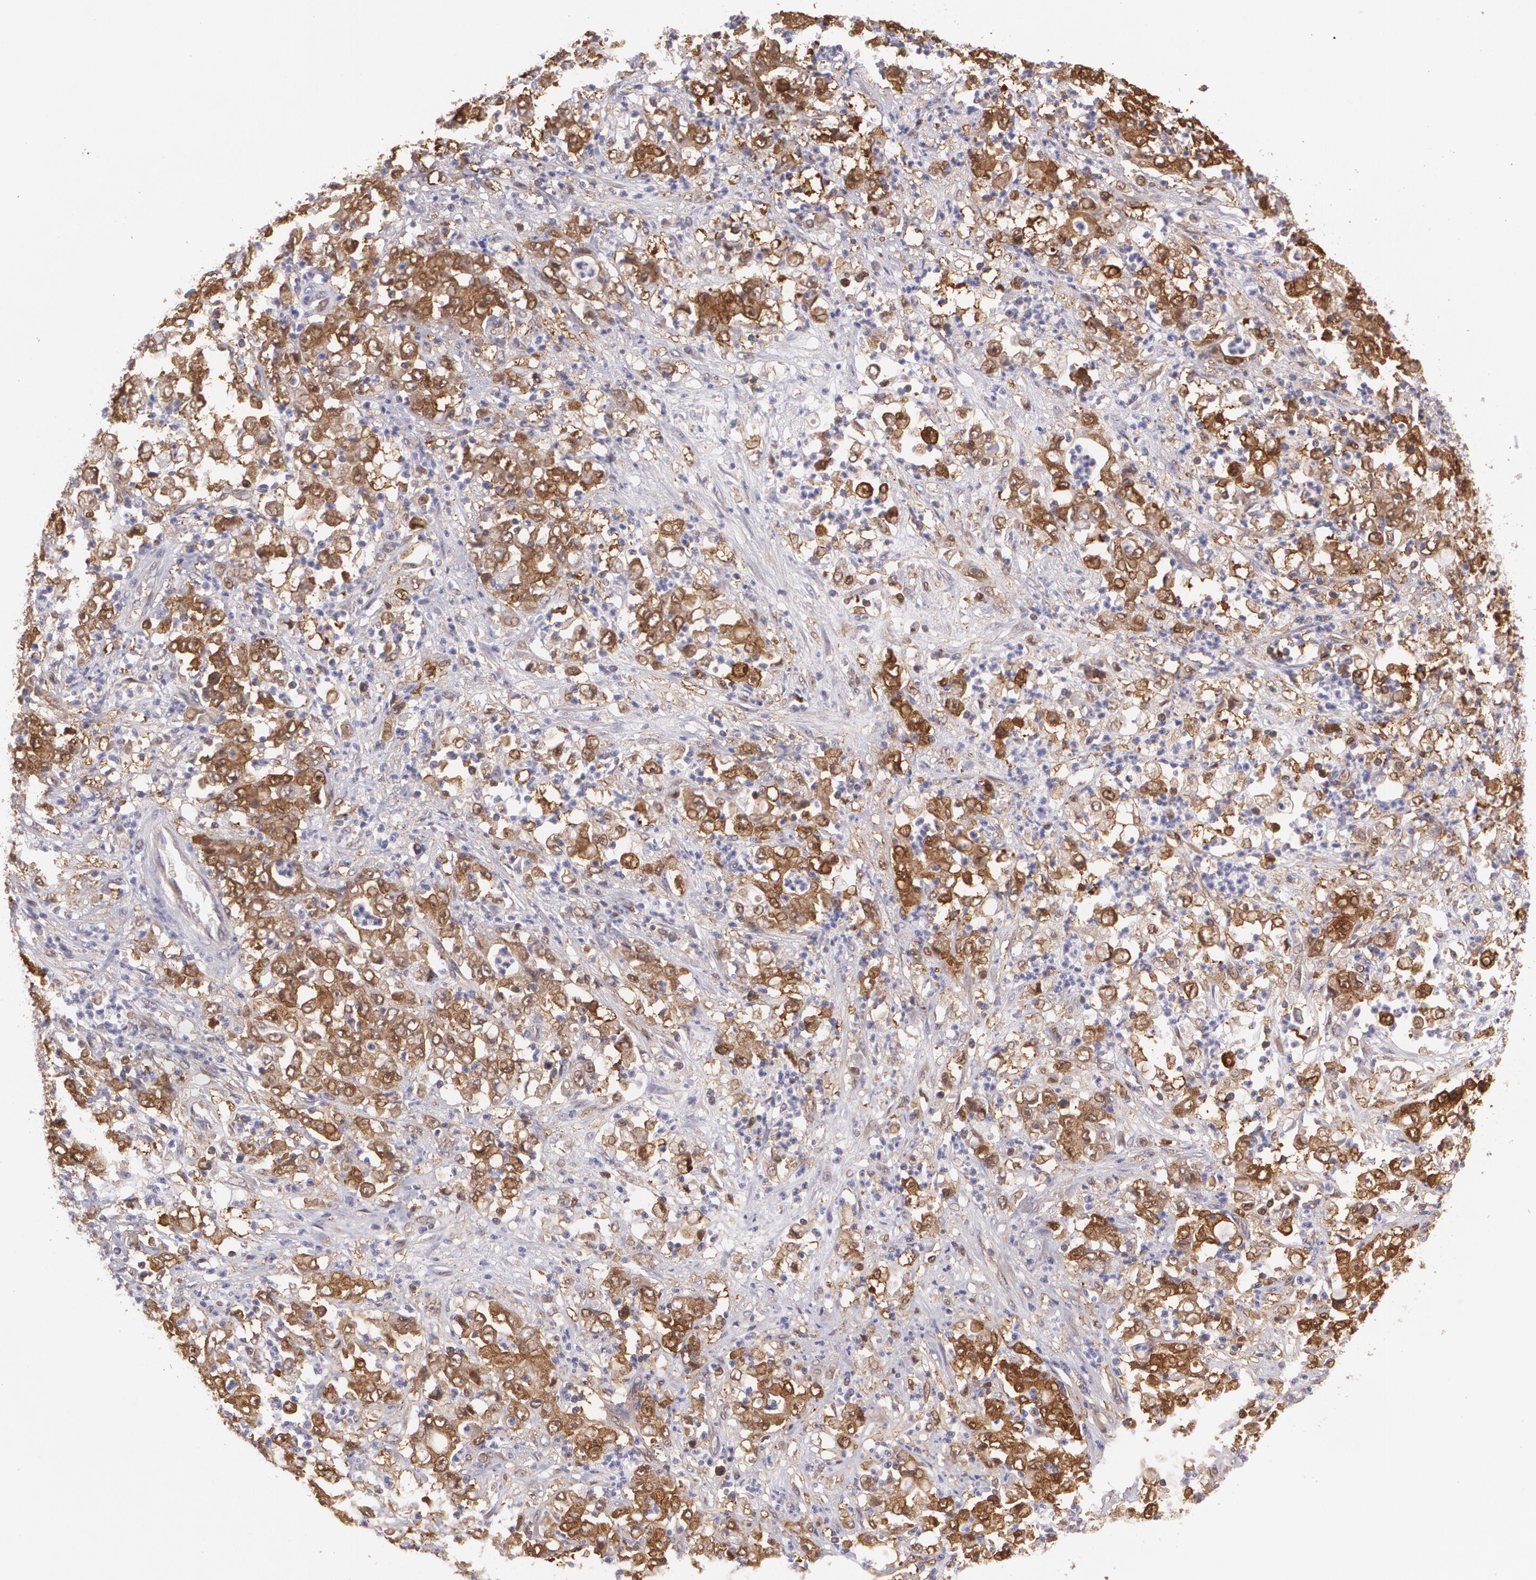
{"staining": {"intensity": "strong", "quantity": ">75%", "location": "cytoplasmic/membranous"}, "tissue": "stomach cancer", "cell_type": "Tumor cells", "image_type": "cancer", "snomed": [{"axis": "morphology", "description": "Adenocarcinoma, NOS"}, {"axis": "topography", "description": "Stomach, lower"}], "caption": "IHC (DAB) staining of human stomach cancer (adenocarcinoma) displays strong cytoplasmic/membranous protein positivity in approximately >75% of tumor cells.", "gene": "HSPH1", "patient": {"sex": "female", "age": 71}}